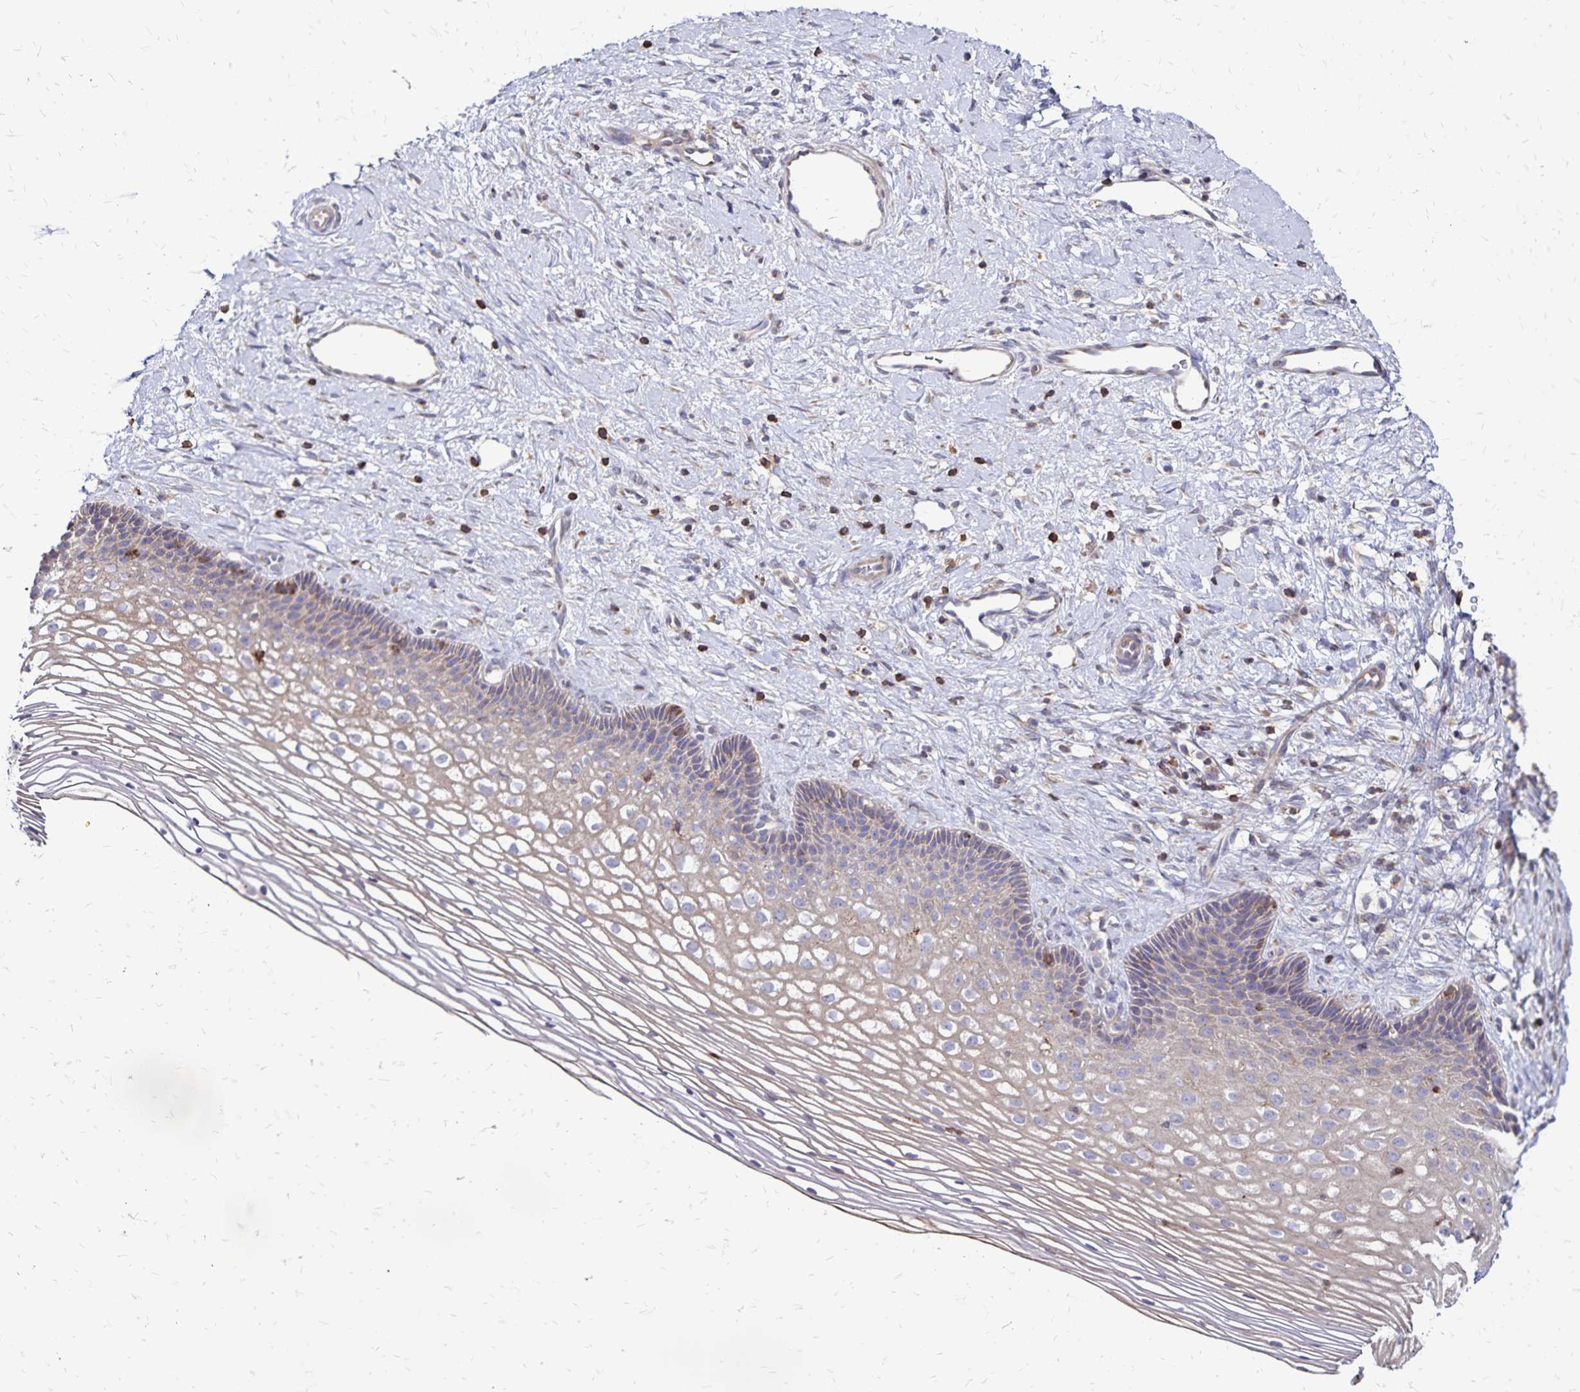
{"staining": {"intensity": "weak", "quantity": "25%-75%", "location": "cytoplasmic/membranous"}, "tissue": "cervix", "cell_type": "Squamous epithelial cells", "image_type": "normal", "snomed": [{"axis": "morphology", "description": "Normal tissue, NOS"}, {"axis": "topography", "description": "Cervix"}], "caption": "Immunohistochemical staining of benign cervix shows low levels of weak cytoplasmic/membranous expression in about 25%-75% of squamous epithelial cells. (DAB IHC with brightfield microscopy, high magnification).", "gene": "NAGPA", "patient": {"sex": "female", "age": 34}}